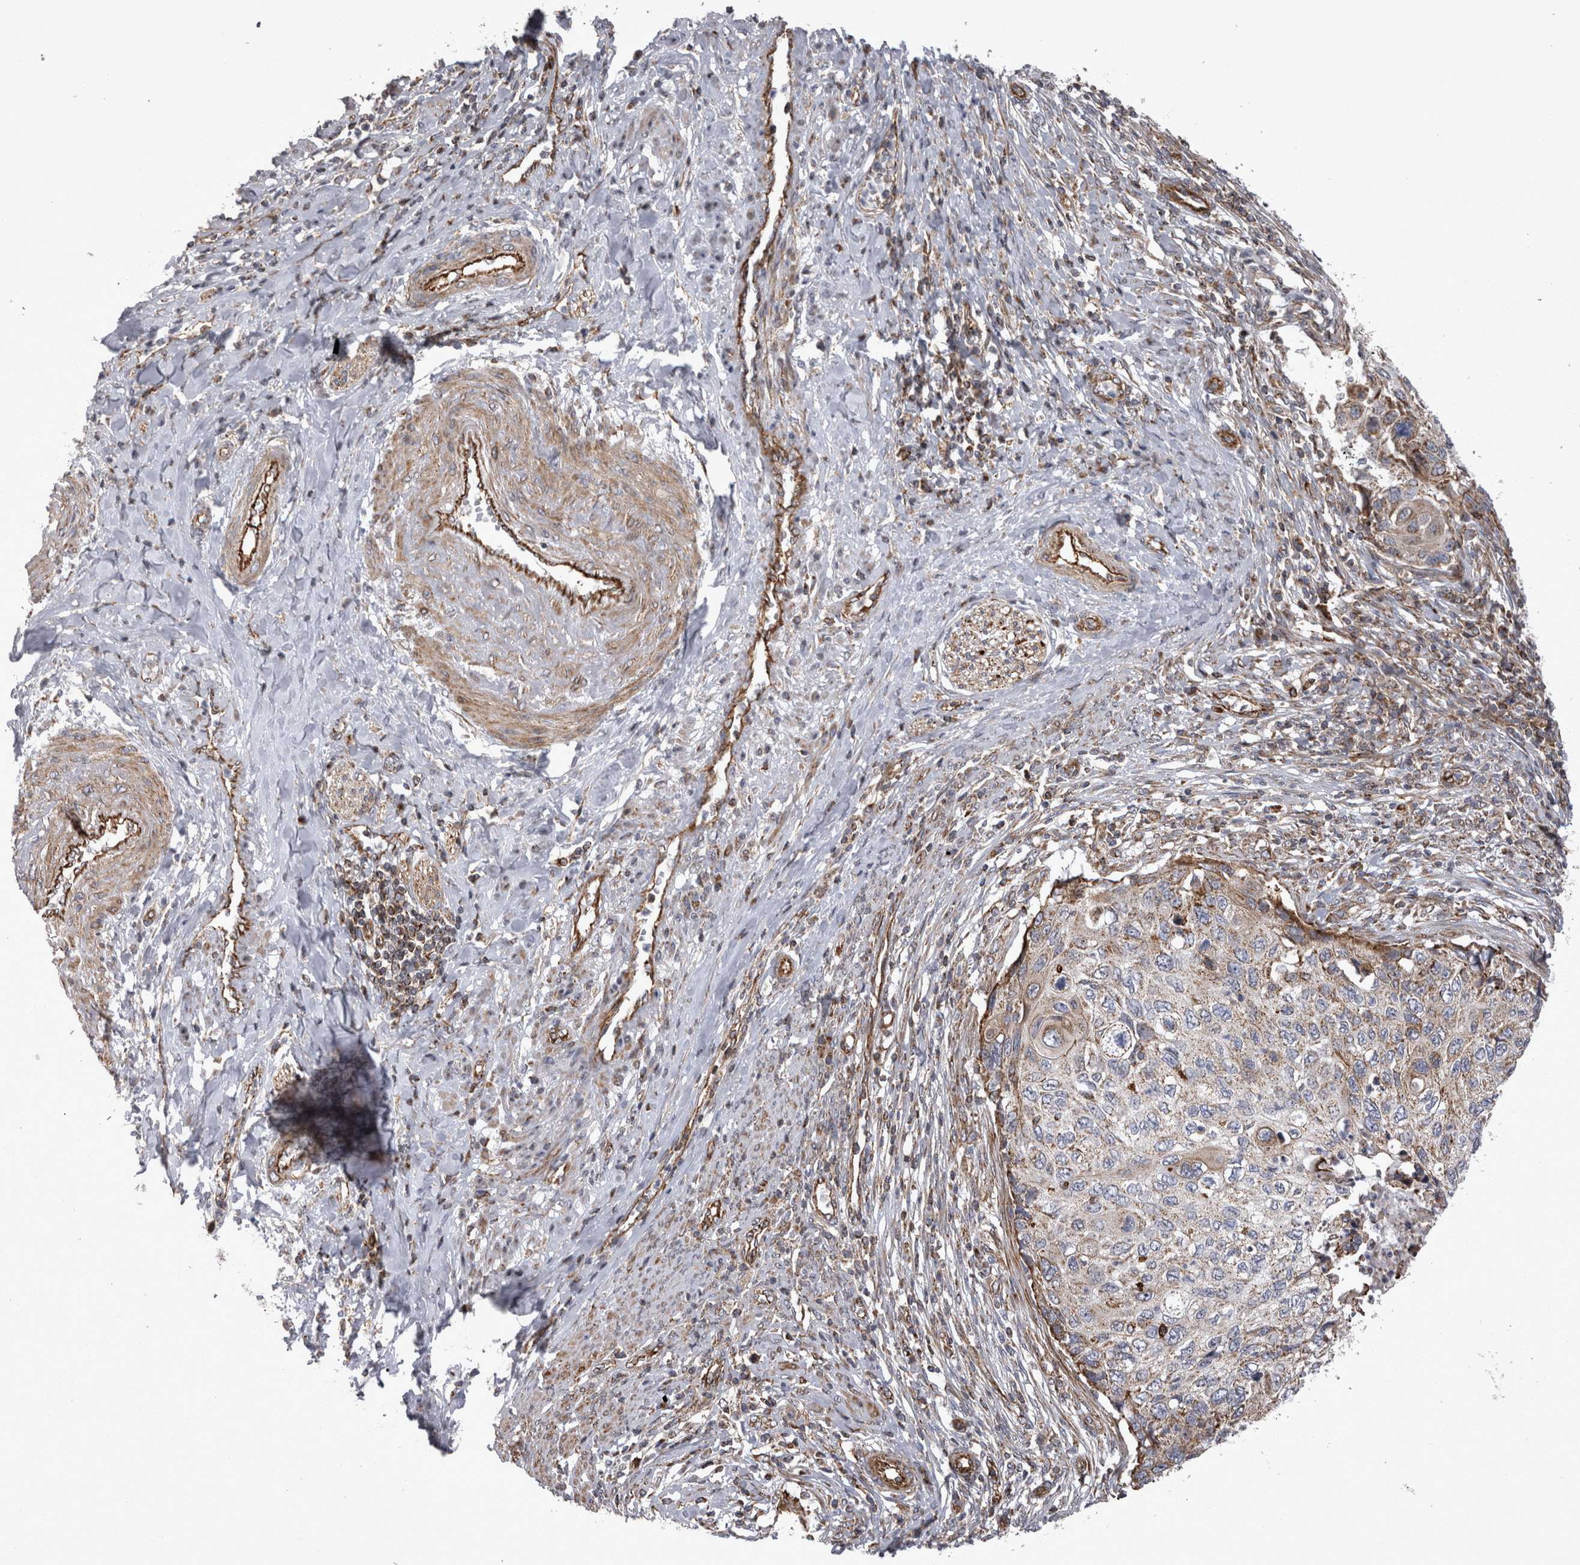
{"staining": {"intensity": "moderate", "quantity": "<25%", "location": "cytoplasmic/membranous"}, "tissue": "cervical cancer", "cell_type": "Tumor cells", "image_type": "cancer", "snomed": [{"axis": "morphology", "description": "Squamous cell carcinoma, NOS"}, {"axis": "topography", "description": "Cervix"}], "caption": "Protein expression analysis of human cervical cancer (squamous cell carcinoma) reveals moderate cytoplasmic/membranous positivity in about <25% of tumor cells.", "gene": "TSPOAP1", "patient": {"sex": "female", "age": 70}}